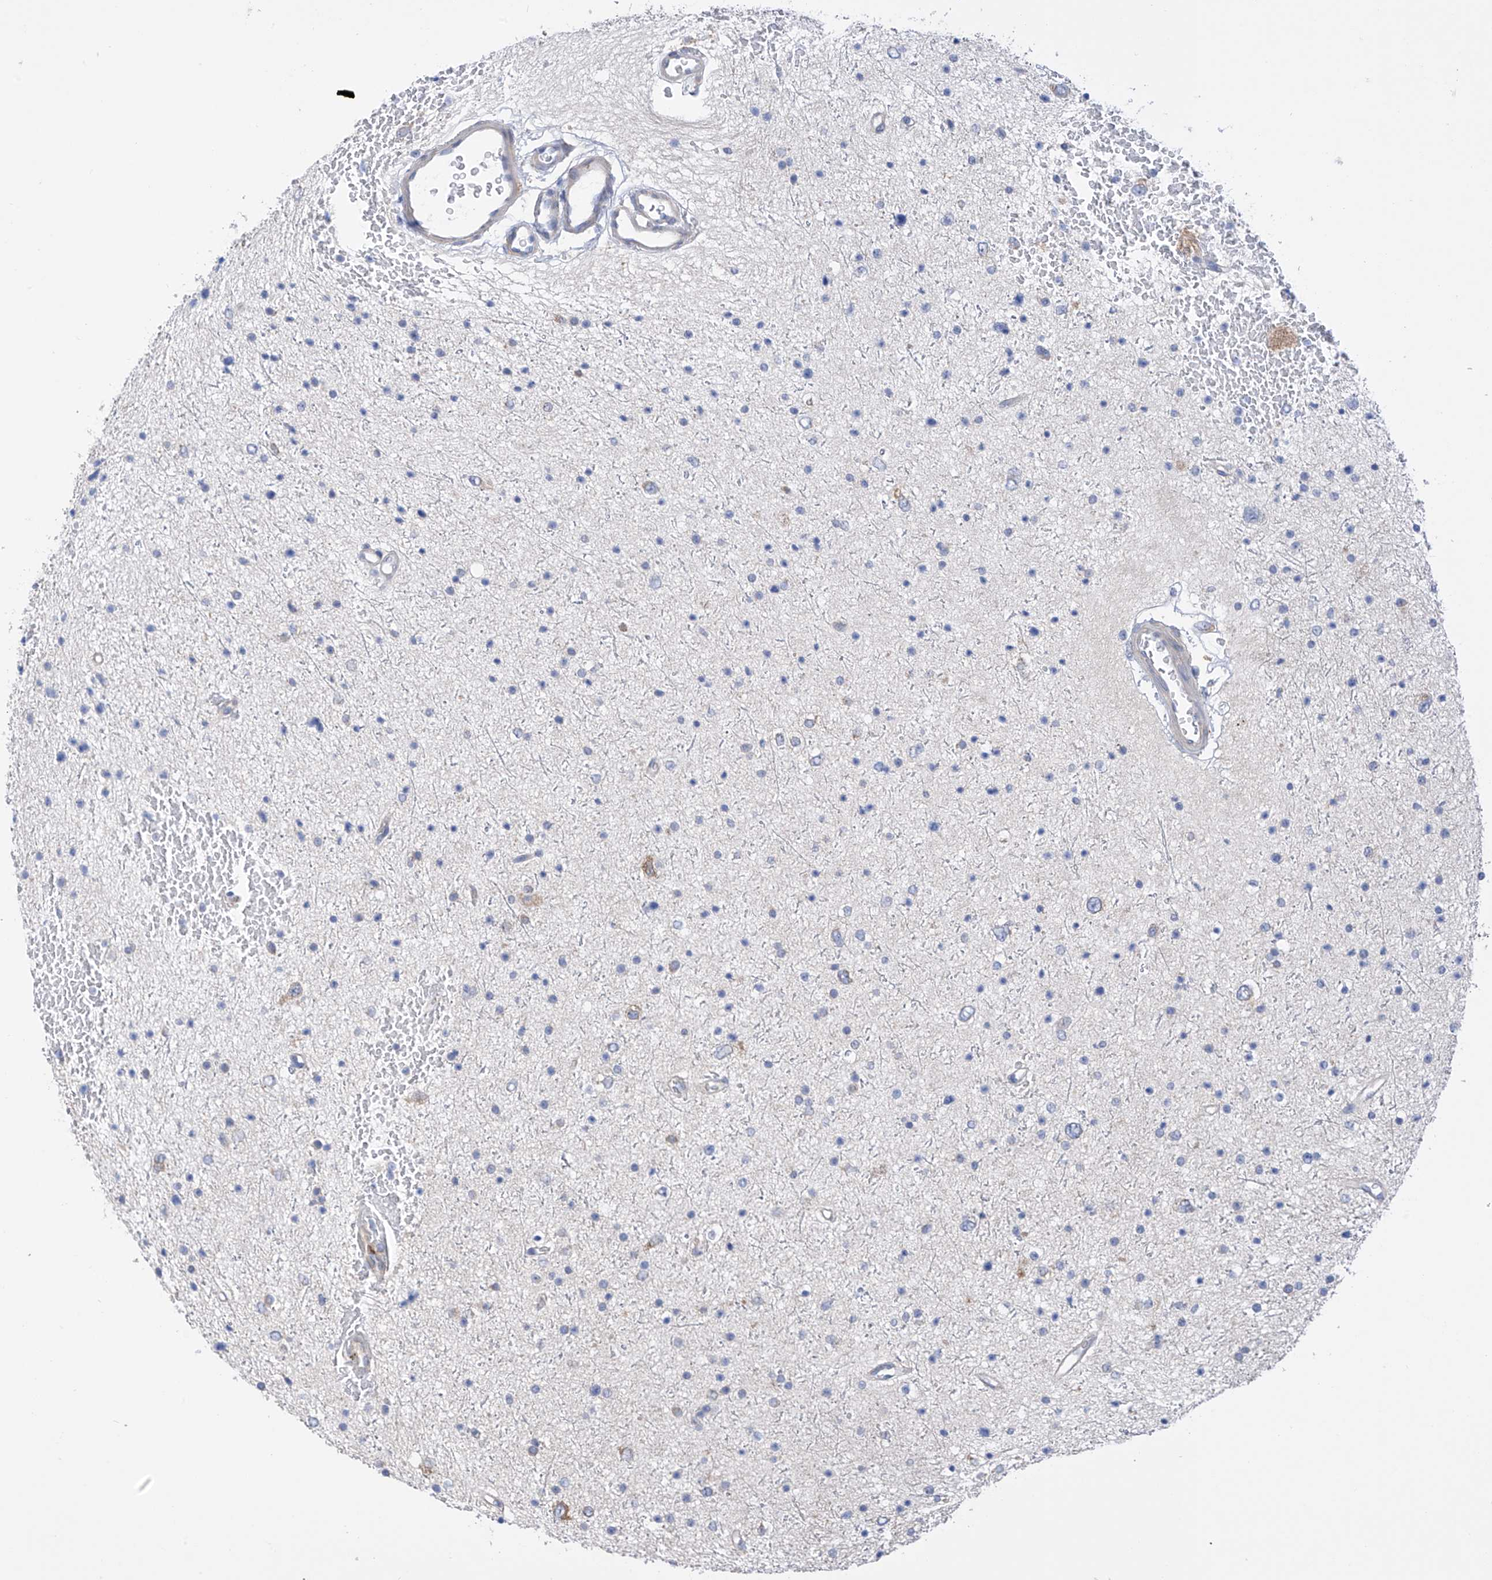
{"staining": {"intensity": "negative", "quantity": "none", "location": "none"}, "tissue": "glioma", "cell_type": "Tumor cells", "image_type": "cancer", "snomed": [{"axis": "morphology", "description": "Glioma, malignant, Low grade"}, {"axis": "topography", "description": "Brain"}], "caption": "The image exhibits no staining of tumor cells in glioma.", "gene": "REC8", "patient": {"sex": "female", "age": 37}}